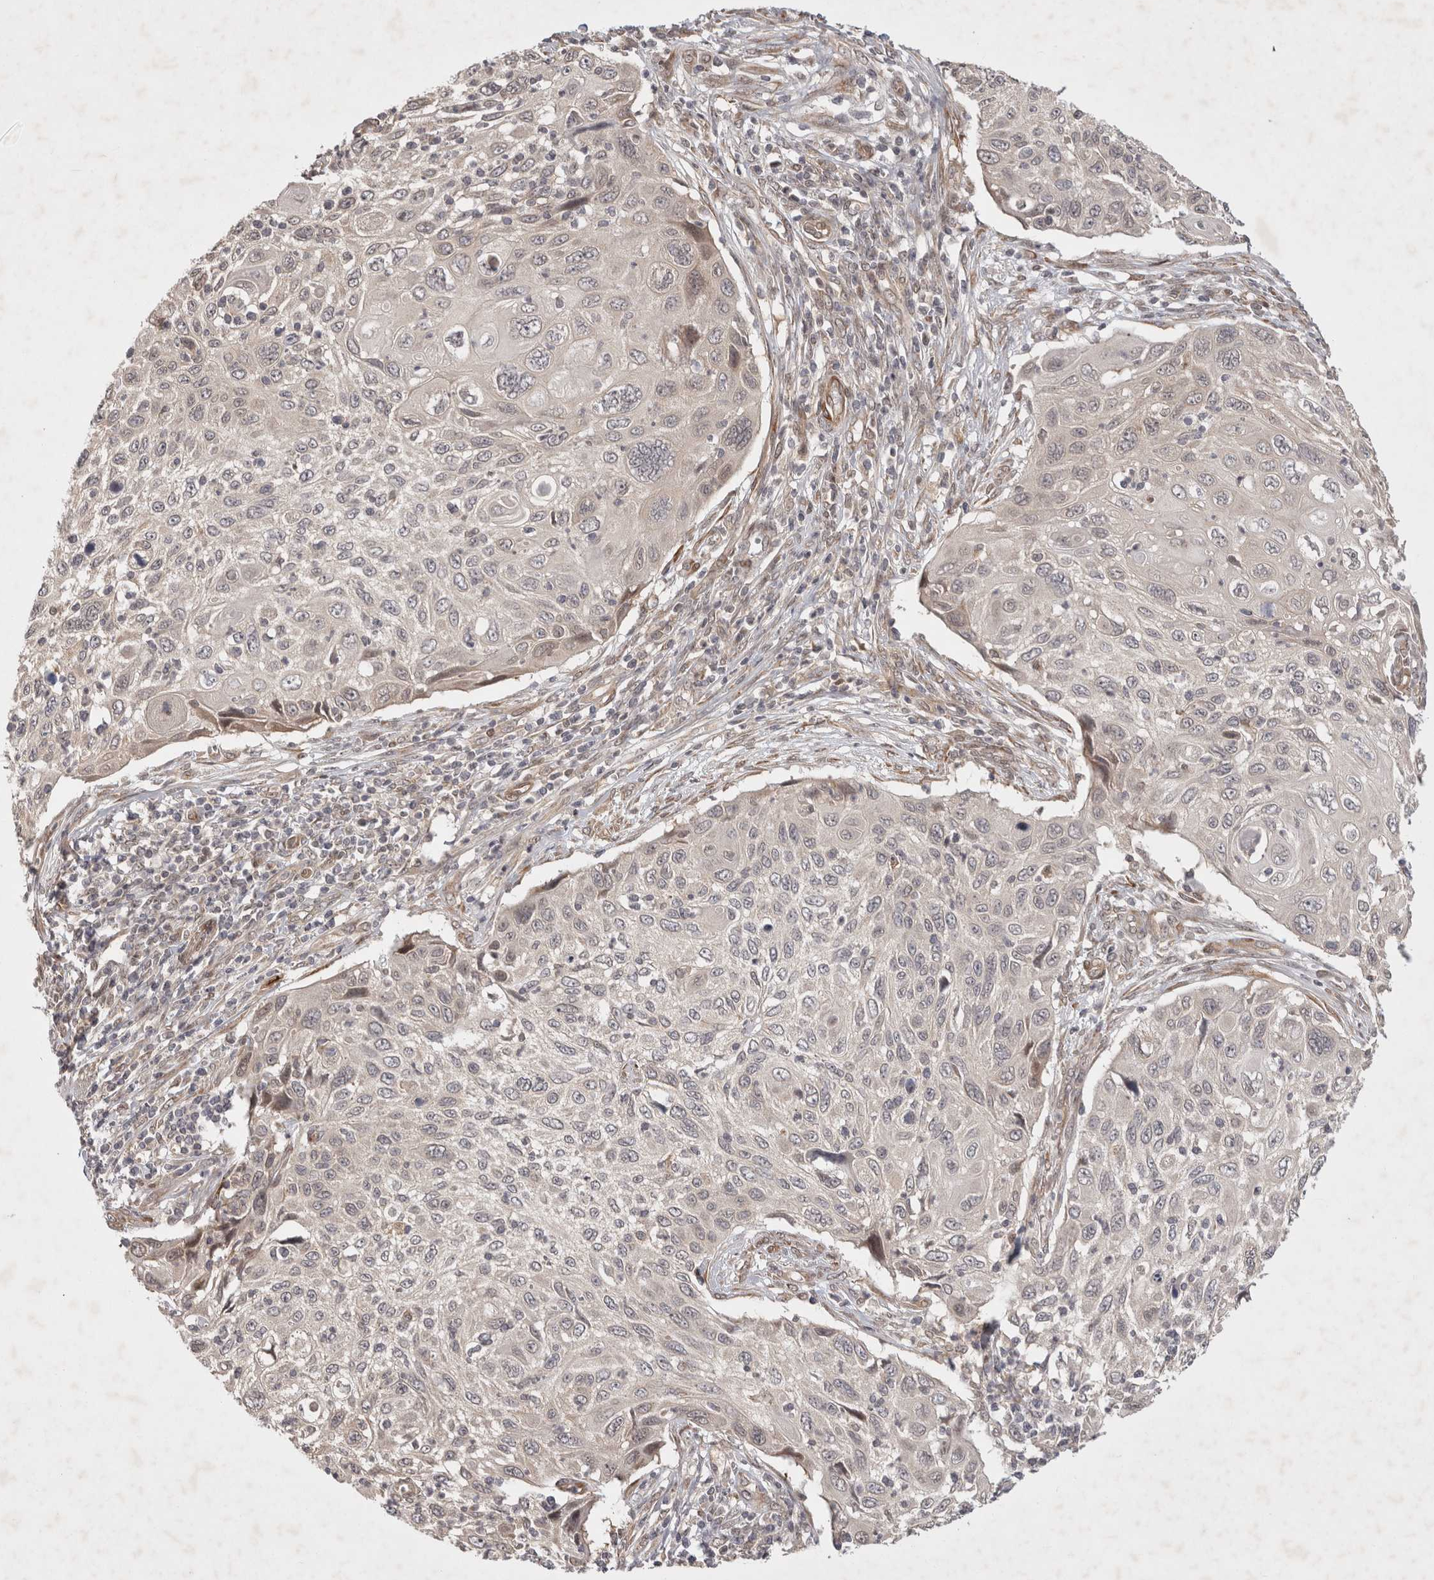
{"staining": {"intensity": "negative", "quantity": "none", "location": "none"}, "tissue": "cervical cancer", "cell_type": "Tumor cells", "image_type": "cancer", "snomed": [{"axis": "morphology", "description": "Squamous cell carcinoma, NOS"}, {"axis": "topography", "description": "Cervix"}], "caption": "This is a histopathology image of IHC staining of cervical squamous cell carcinoma, which shows no positivity in tumor cells.", "gene": "ZNF318", "patient": {"sex": "female", "age": 70}}